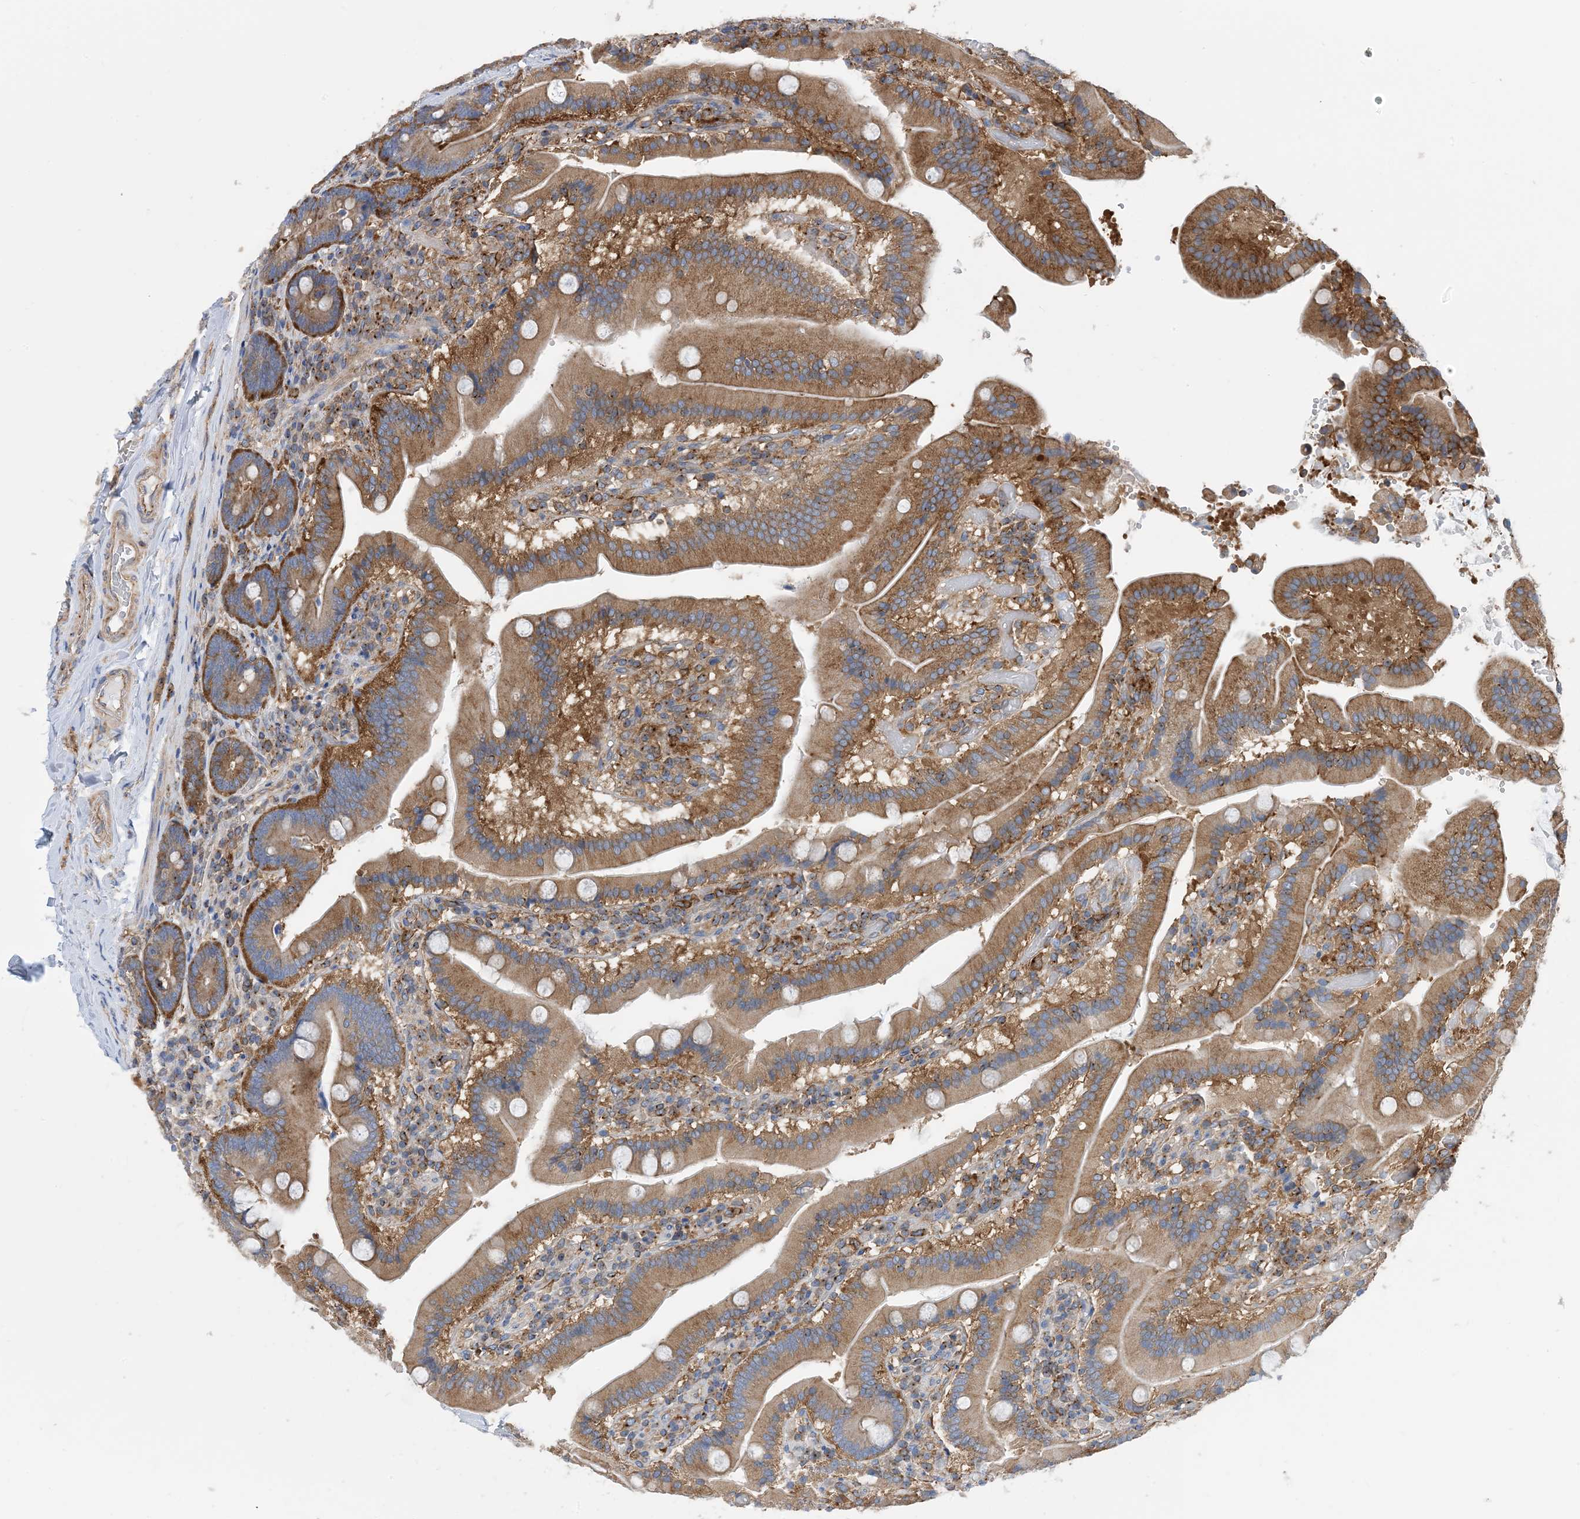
{"staining": {"intensity": "moderate", "quantity": ">75%", "location": "cytoplasmic/membranous"}, "tissue": "duodenum", "cell_type": "Glandular cells", "image_type": "normal", "snomed": [{"axis": "morphology", "description": "Normal tissue, NOS"}, {"axis": "topography", "description": "Duodenum"}], "caption": "An immunohistochemistry (IHC) image of normal tissue is shown. Protein staining in brown shows moderate cytoplasmic/membranous positivity in duodenum within glandular cells. (IHC, brightfield microscopy, high magnification).", "gene": "DYNC1LI1", "patient": {"sex": "female", "age": 62}}